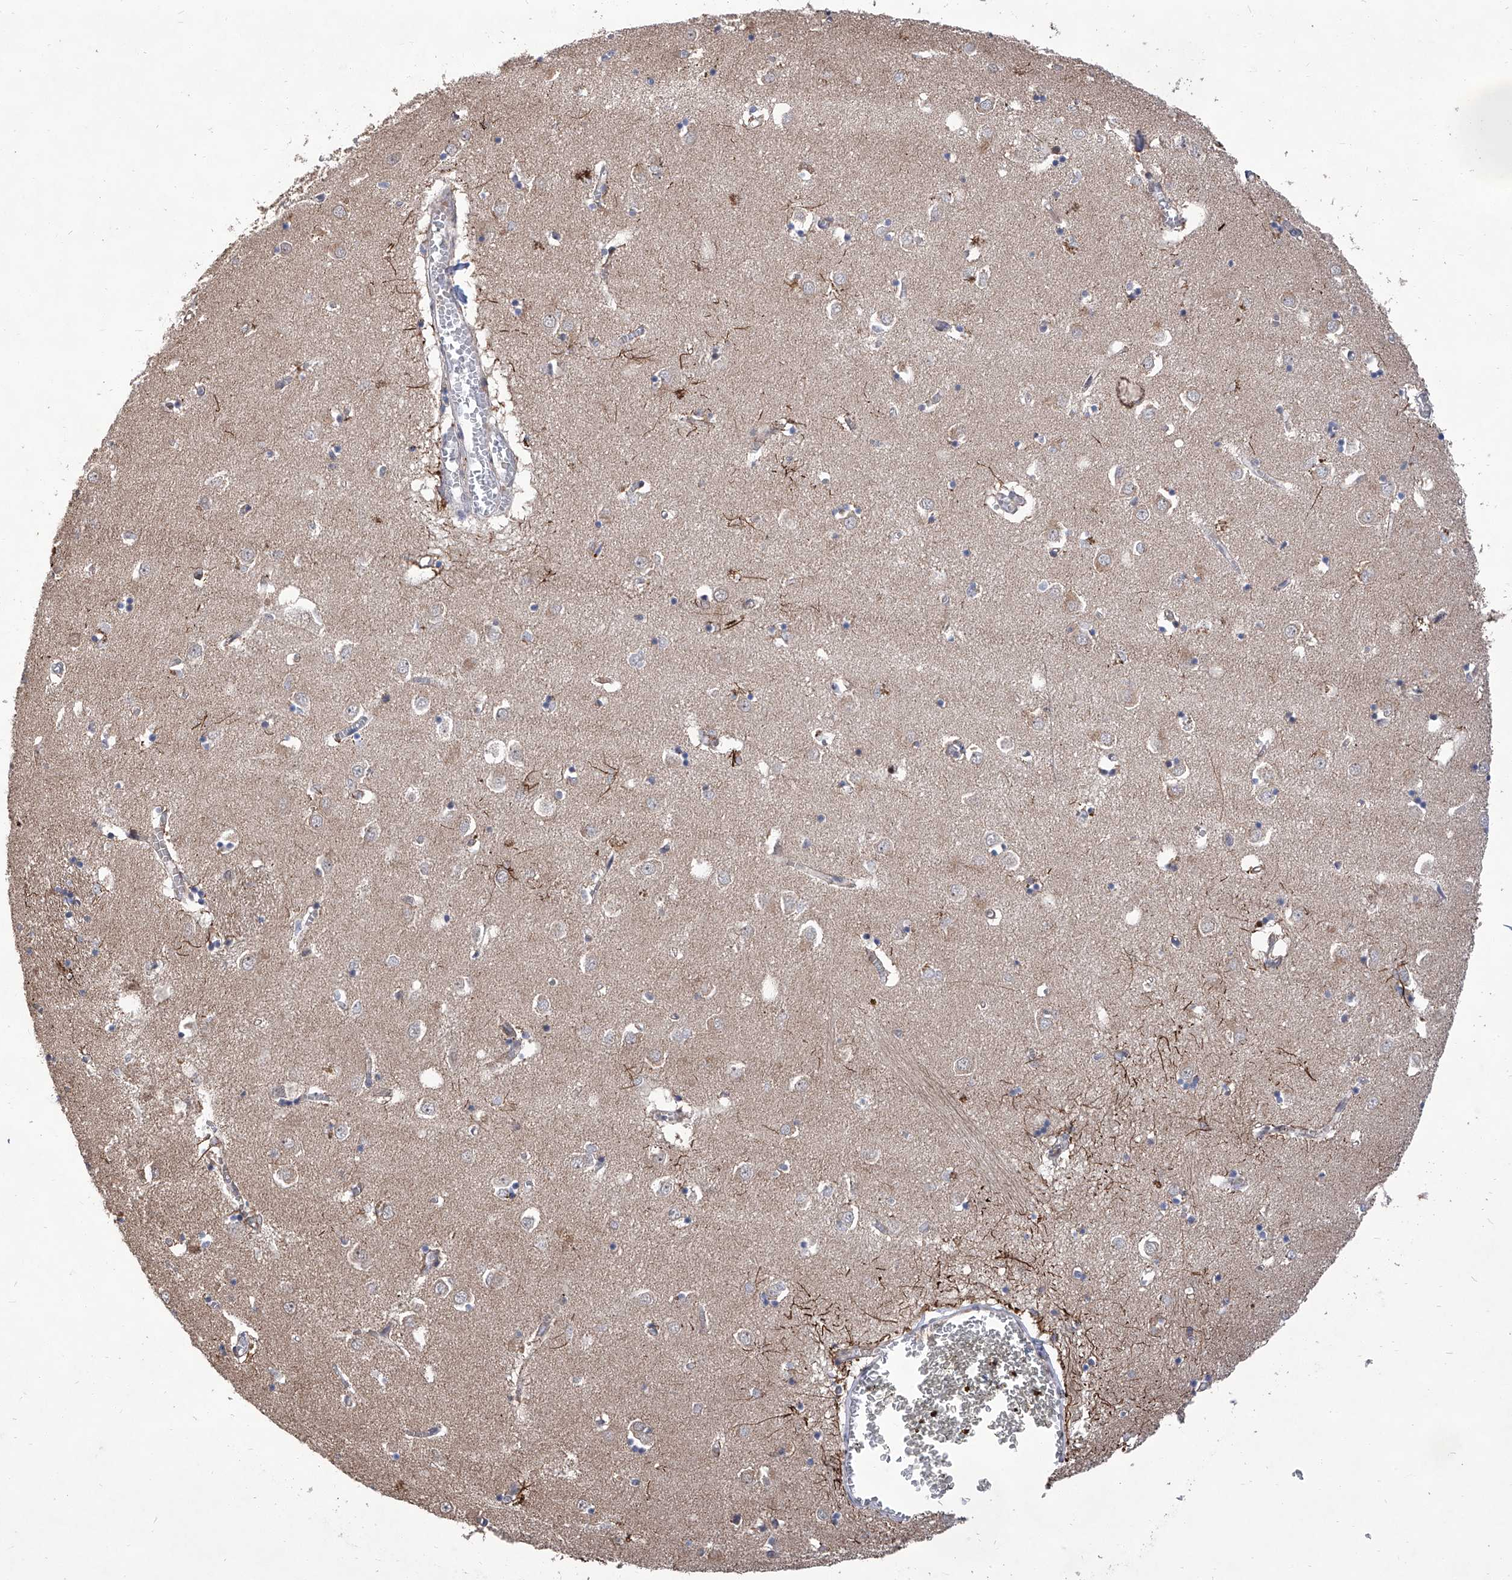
{"staining": {"intensity": "weak", "quantity": "<25%", "location": "cytoplasmic/membranous"}, "tissue": "caudate", "cell_type": "Glial cells", "image_type": "normal", "snomed": [{"axis": "morphology", "description": "Normal tissue, NOS"}, {"axis": "topography", "description": "Lateral ventricle wall"}], "caption": "An immunohistochemistry image of normal caudate is shown. There is no staining in glial cells of caudate. (DAB (3,3'-diaminobenzidine) IHC, high magnification).", "gene": "FARP2", "patient": {"sex": "male", "age": 70}}